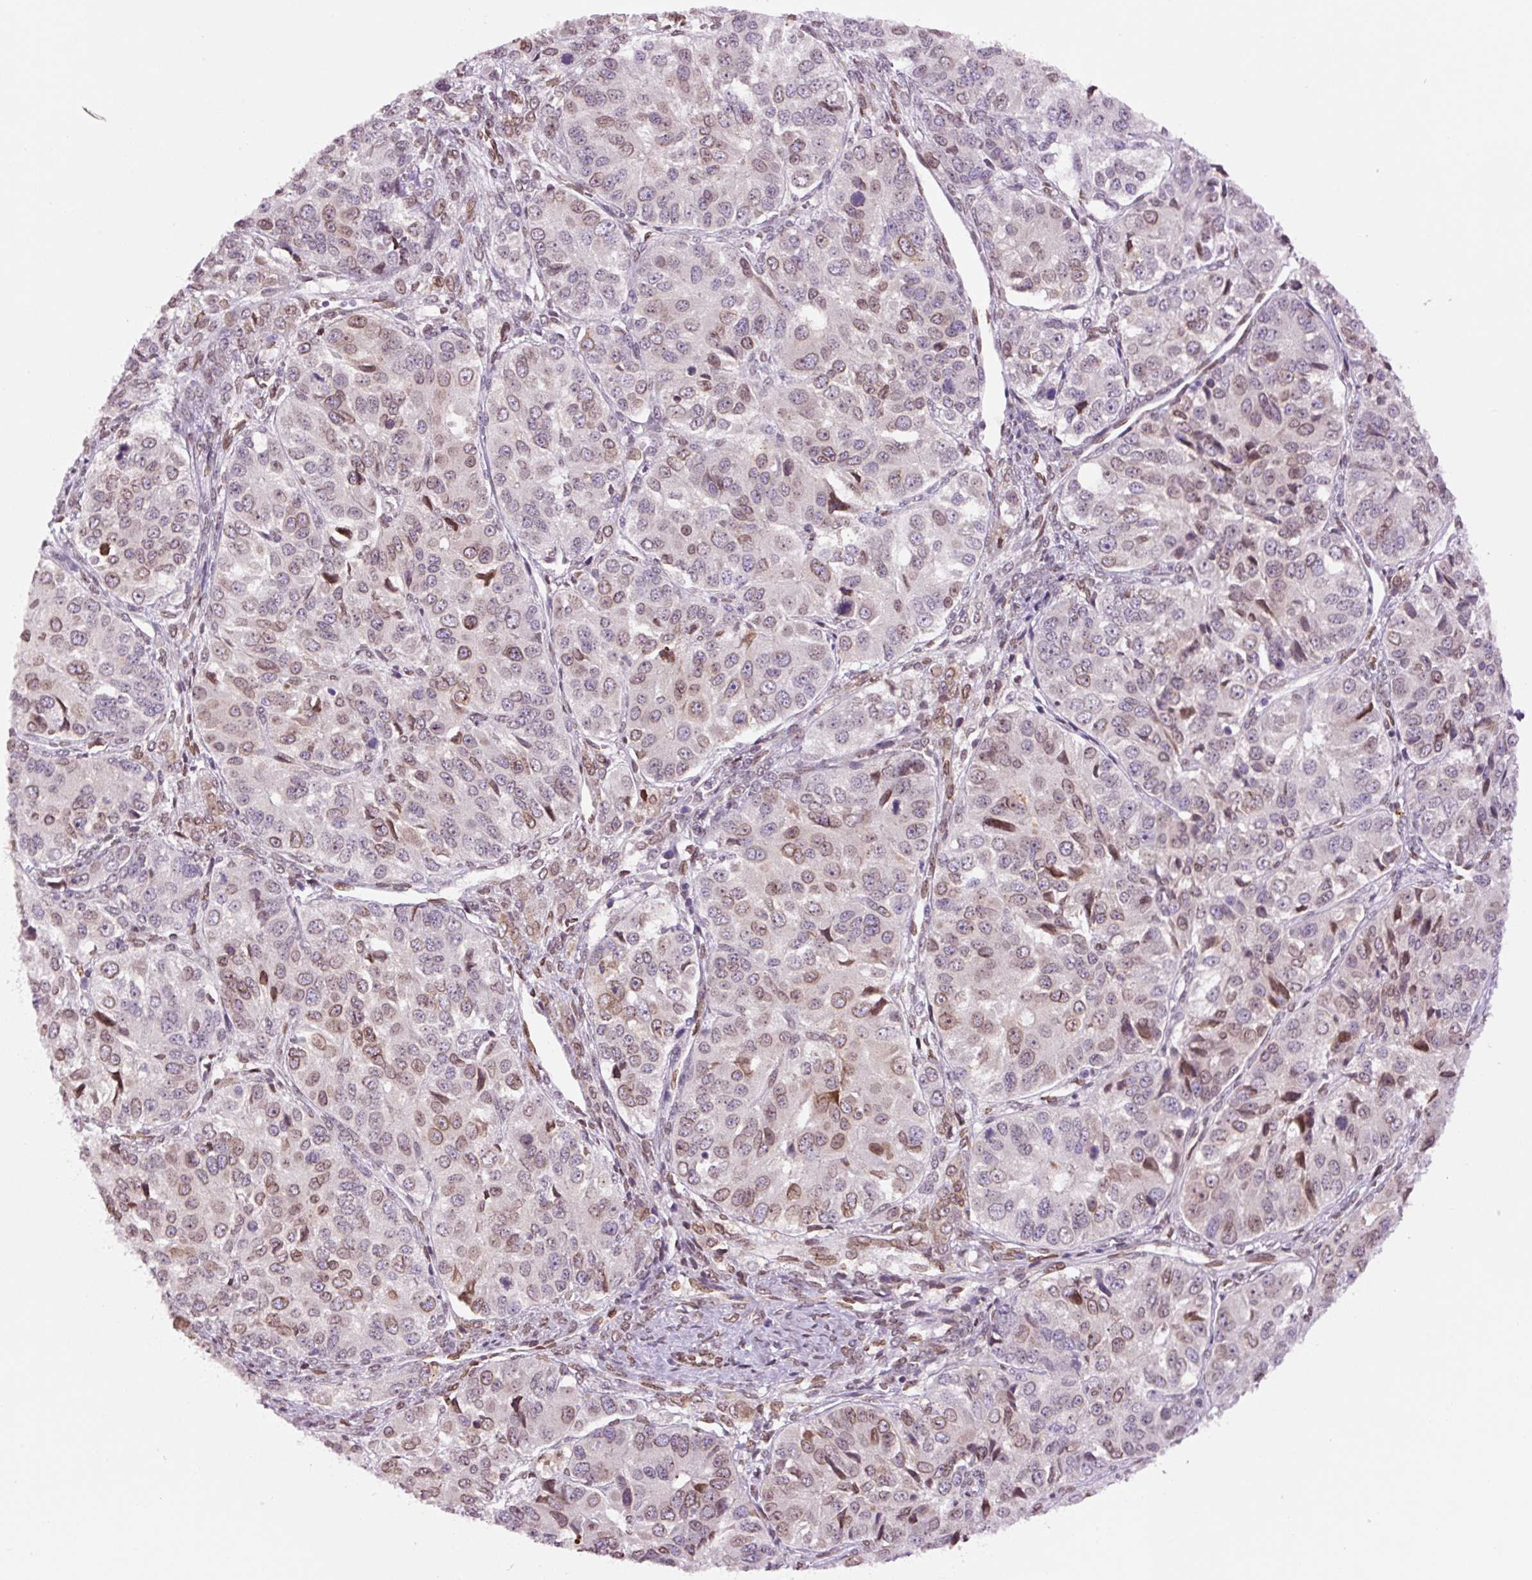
{"staining": {"intensity": "moderate", "quantity": "25%-75%", "location": "cytoplasmic/membranous,nuclear"}, "tissue": "ovarian cancer", "cell_type": "Tumor cells", "image_type": "cancer", "snomed": [{"axis": "morphology", "description": "Carcinoma, endometroid"}, {"axis": "topography", "description": "Ovary"}], "caption": "Approximately 25%-75% of tumor cells in ovarian cancer (endometroid carcinoma) display moderate cytoplasmic/membranous and nuclear protein staining as visualized by brown immunohistochemical staining.", "gene": "ZNF224", "patient": {"sex": "female", "age": 51}}